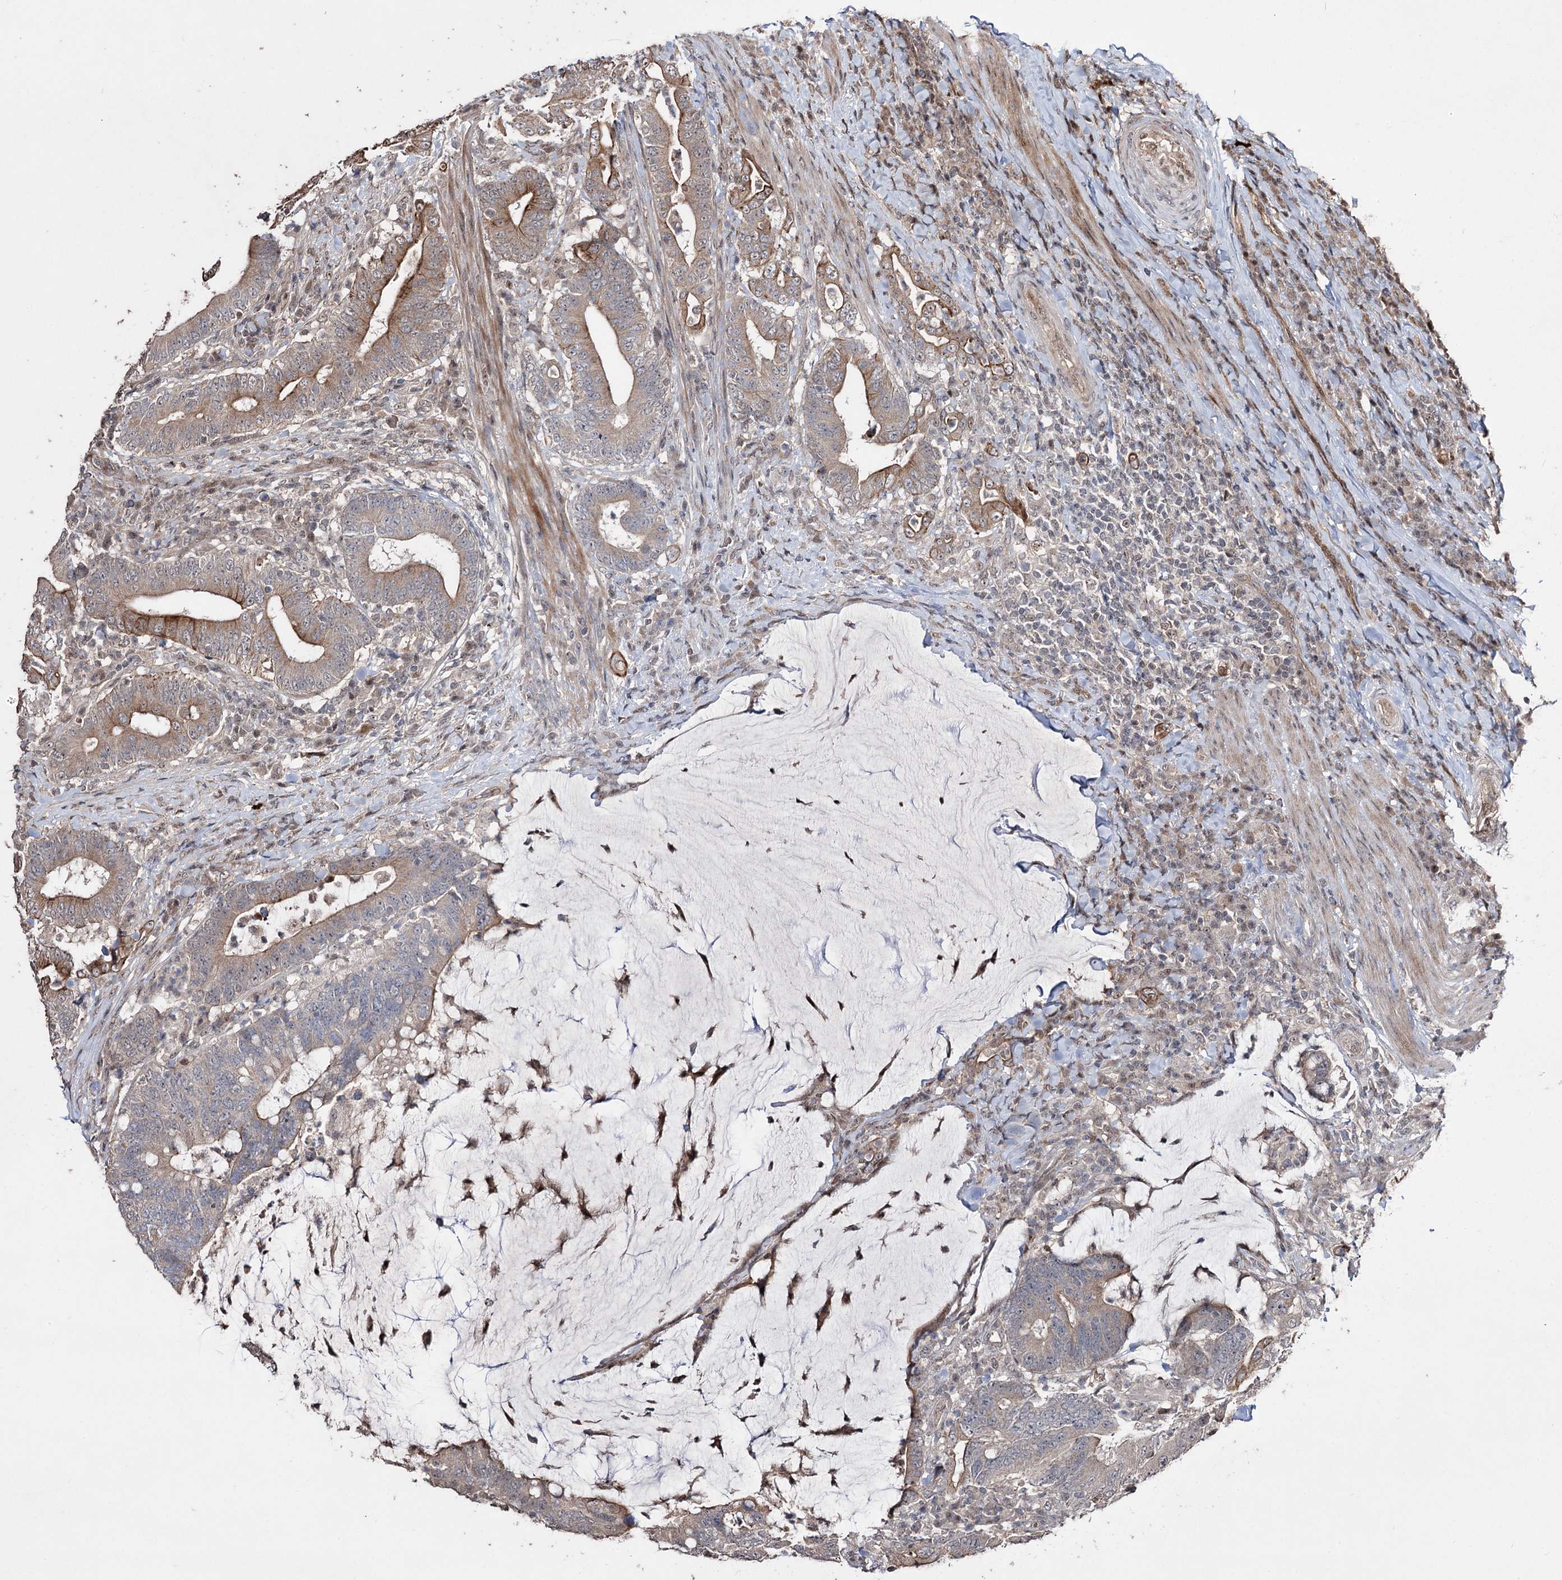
{"staining": {"intensity": "moderate", "quantity": ">75%", "location": "cytoplasmic/membranous"}, "tissue": "colorectal cancer", "cell_type": "Tumor cells", "image_type": "cancer", "snomed": [{"axis": "morphology", "description": "Adenocarcinoma, NOS"}, {"axis": "topography", "description": "Colon"}], "caption": "Immunohistochemistry (IHC) histopathology image of neoplastic tissue: colorectal cancer (adenocarcinoma) stained using immunohistochemistry reveals medium levels of moderate protein expression localized specifically in the cytoplasmic/membranous of tumor cells, appearing as a cytoplasmic/membranous brown color.", "gene": "CPNE8", "patient": {"sex": "female", "age": 66}}